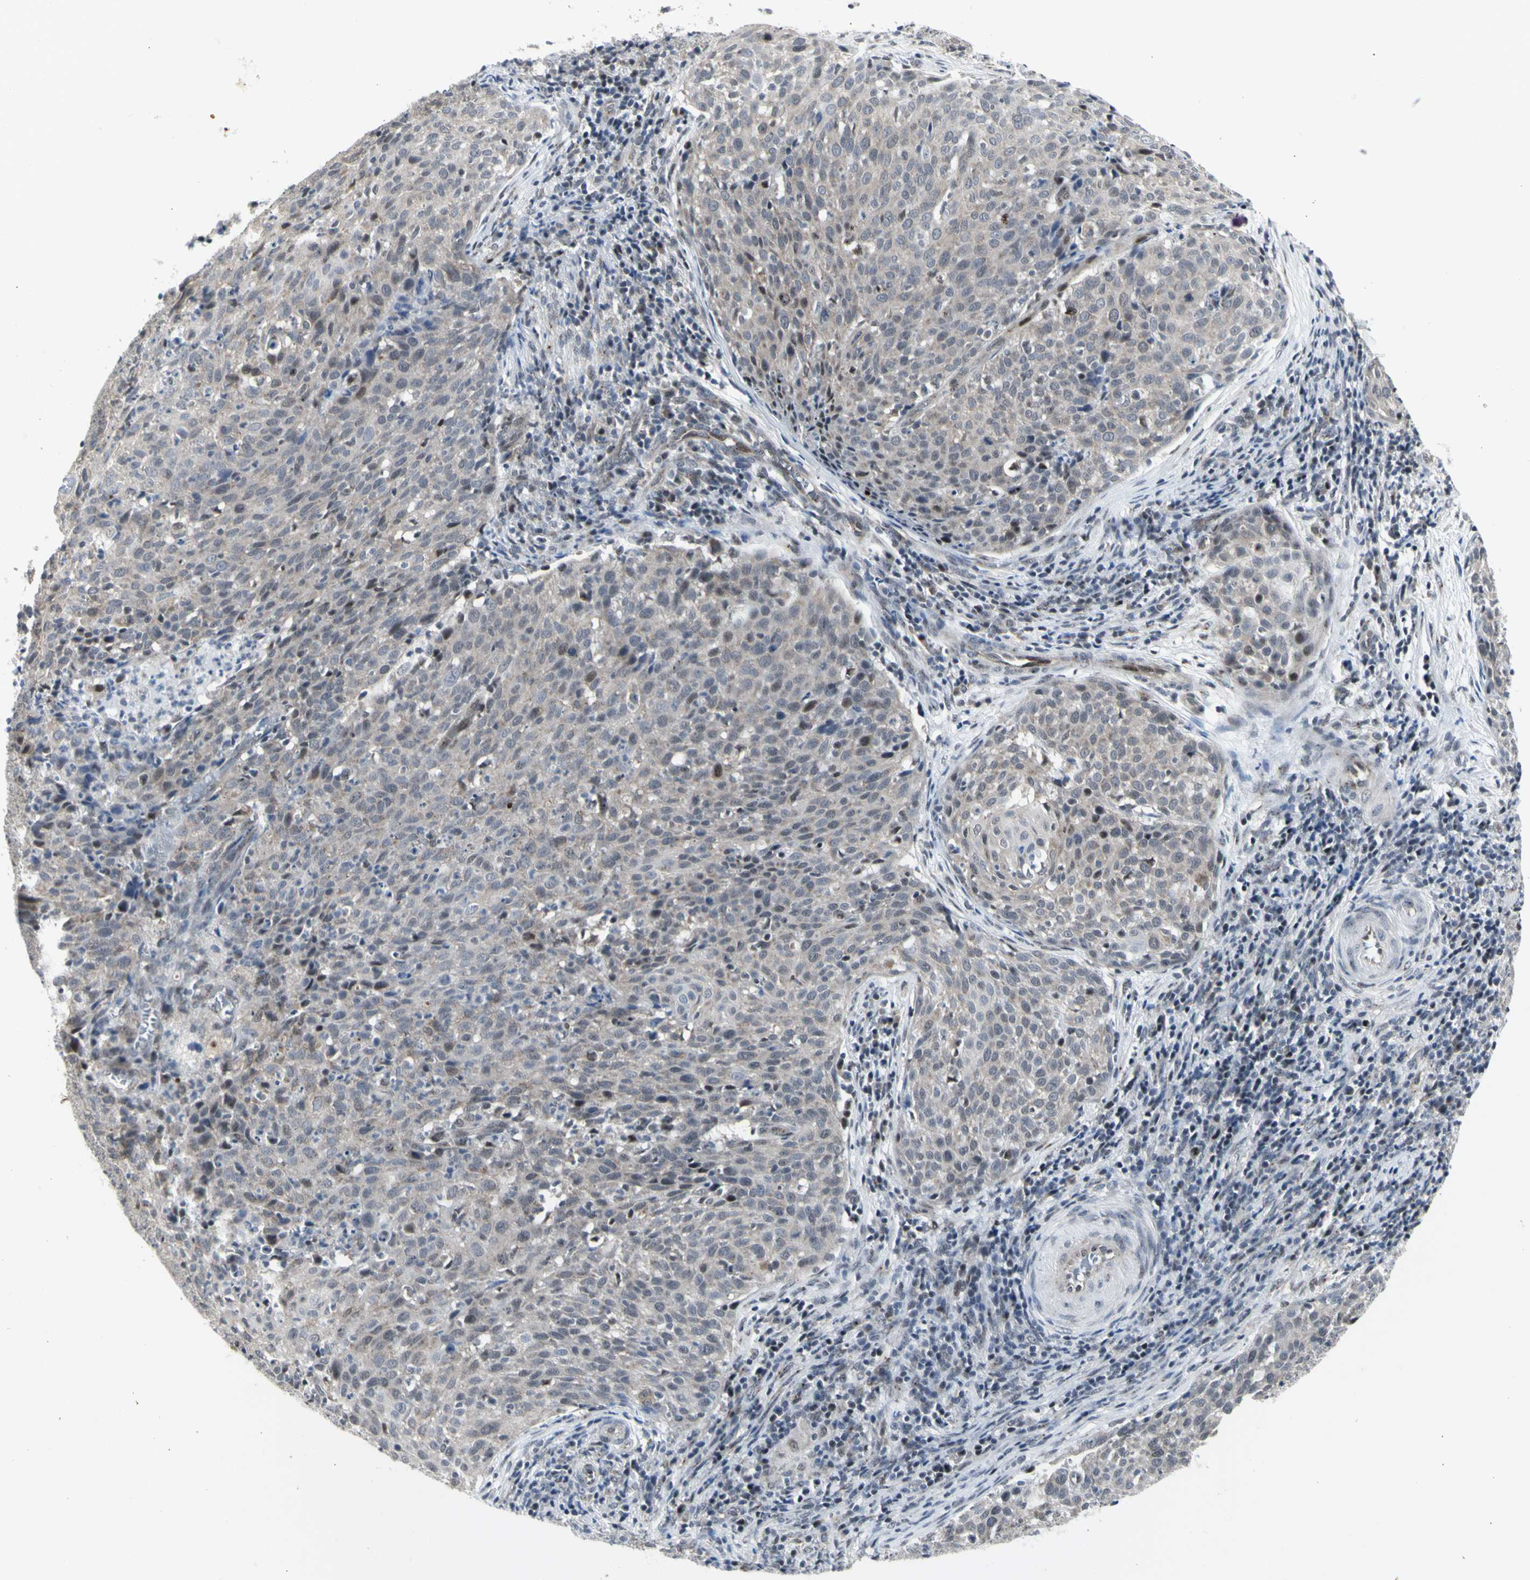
{"staining": {"intensity": "weak", "quantity": "25%-75%", "location": "cytoplasmic/membranous"}, "tissue": "cervical cancer", "cell_type": "Tumor cells", "image_type": "cancer", "snomed": [{"axis": "morphology", "description": "Squamous cell carcinoma, NOS"}, {"axis": "topography", "description": "Cervix"}], "caption": "Protein analysis of cervical cancer tissue displays weak cytoplasmic/membranous expression in about 25%-75% of tumor cells.", "gene": "DHRS7B", "patient": {"sex": "female", "age": 38}}